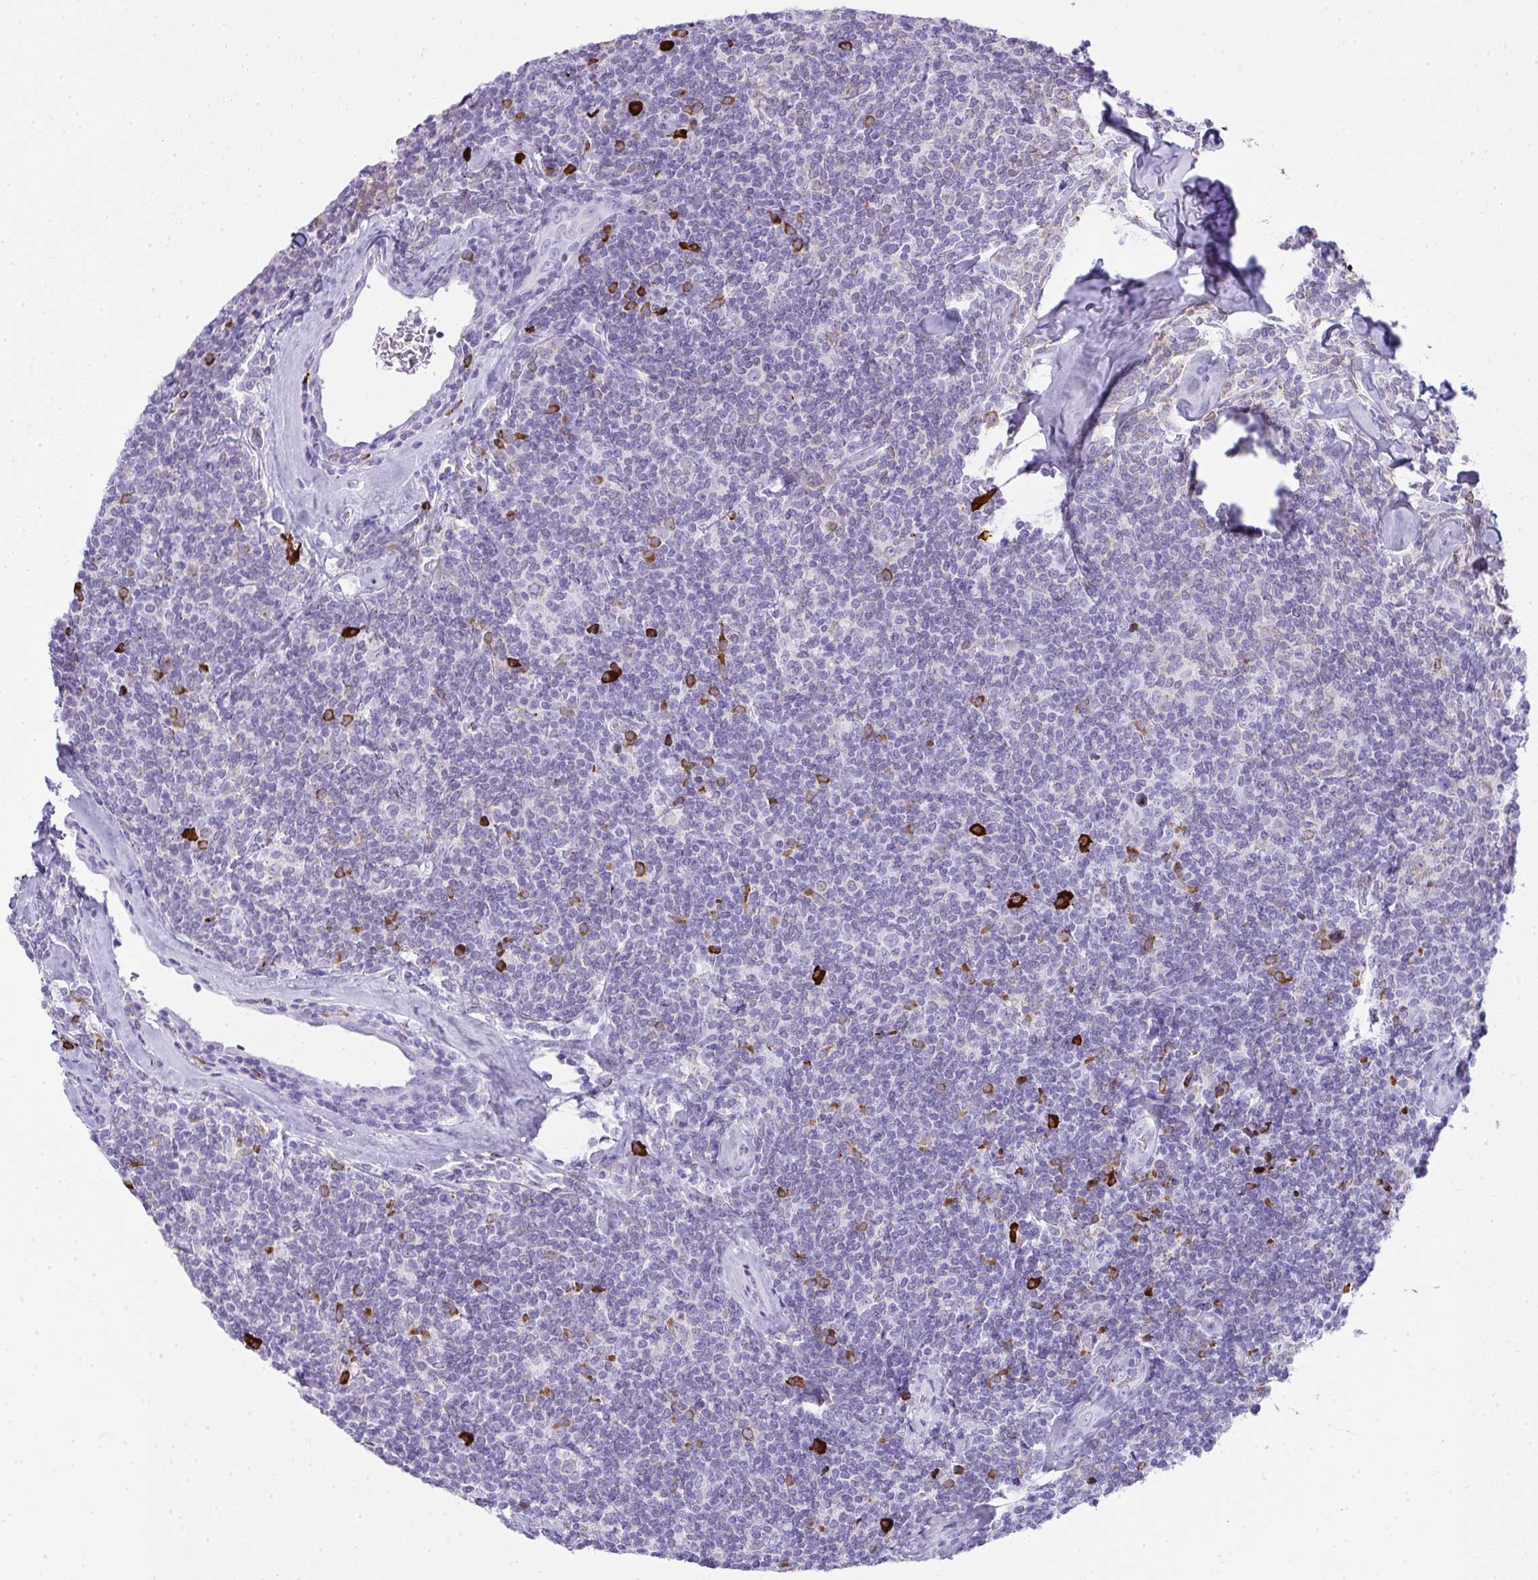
{"staining": {"intensity": "negative", "quantity": "none", "location": "none"}, "tissue": "lymphoma", "cell_type": "Tumor cells", "image_type": "cancer", "snomed": [{"axis": "morphology", "description": "Malignant lymphoma, non-Hodgkin's type, Low grade"}, {"axis": "topography", "description": "Lymph node"}], "caption": "Image shows no significant protein staining in tumor cells of lymphoma.", "gene": "CDADC1", "patient": {"sex": "female", "age": 56}}